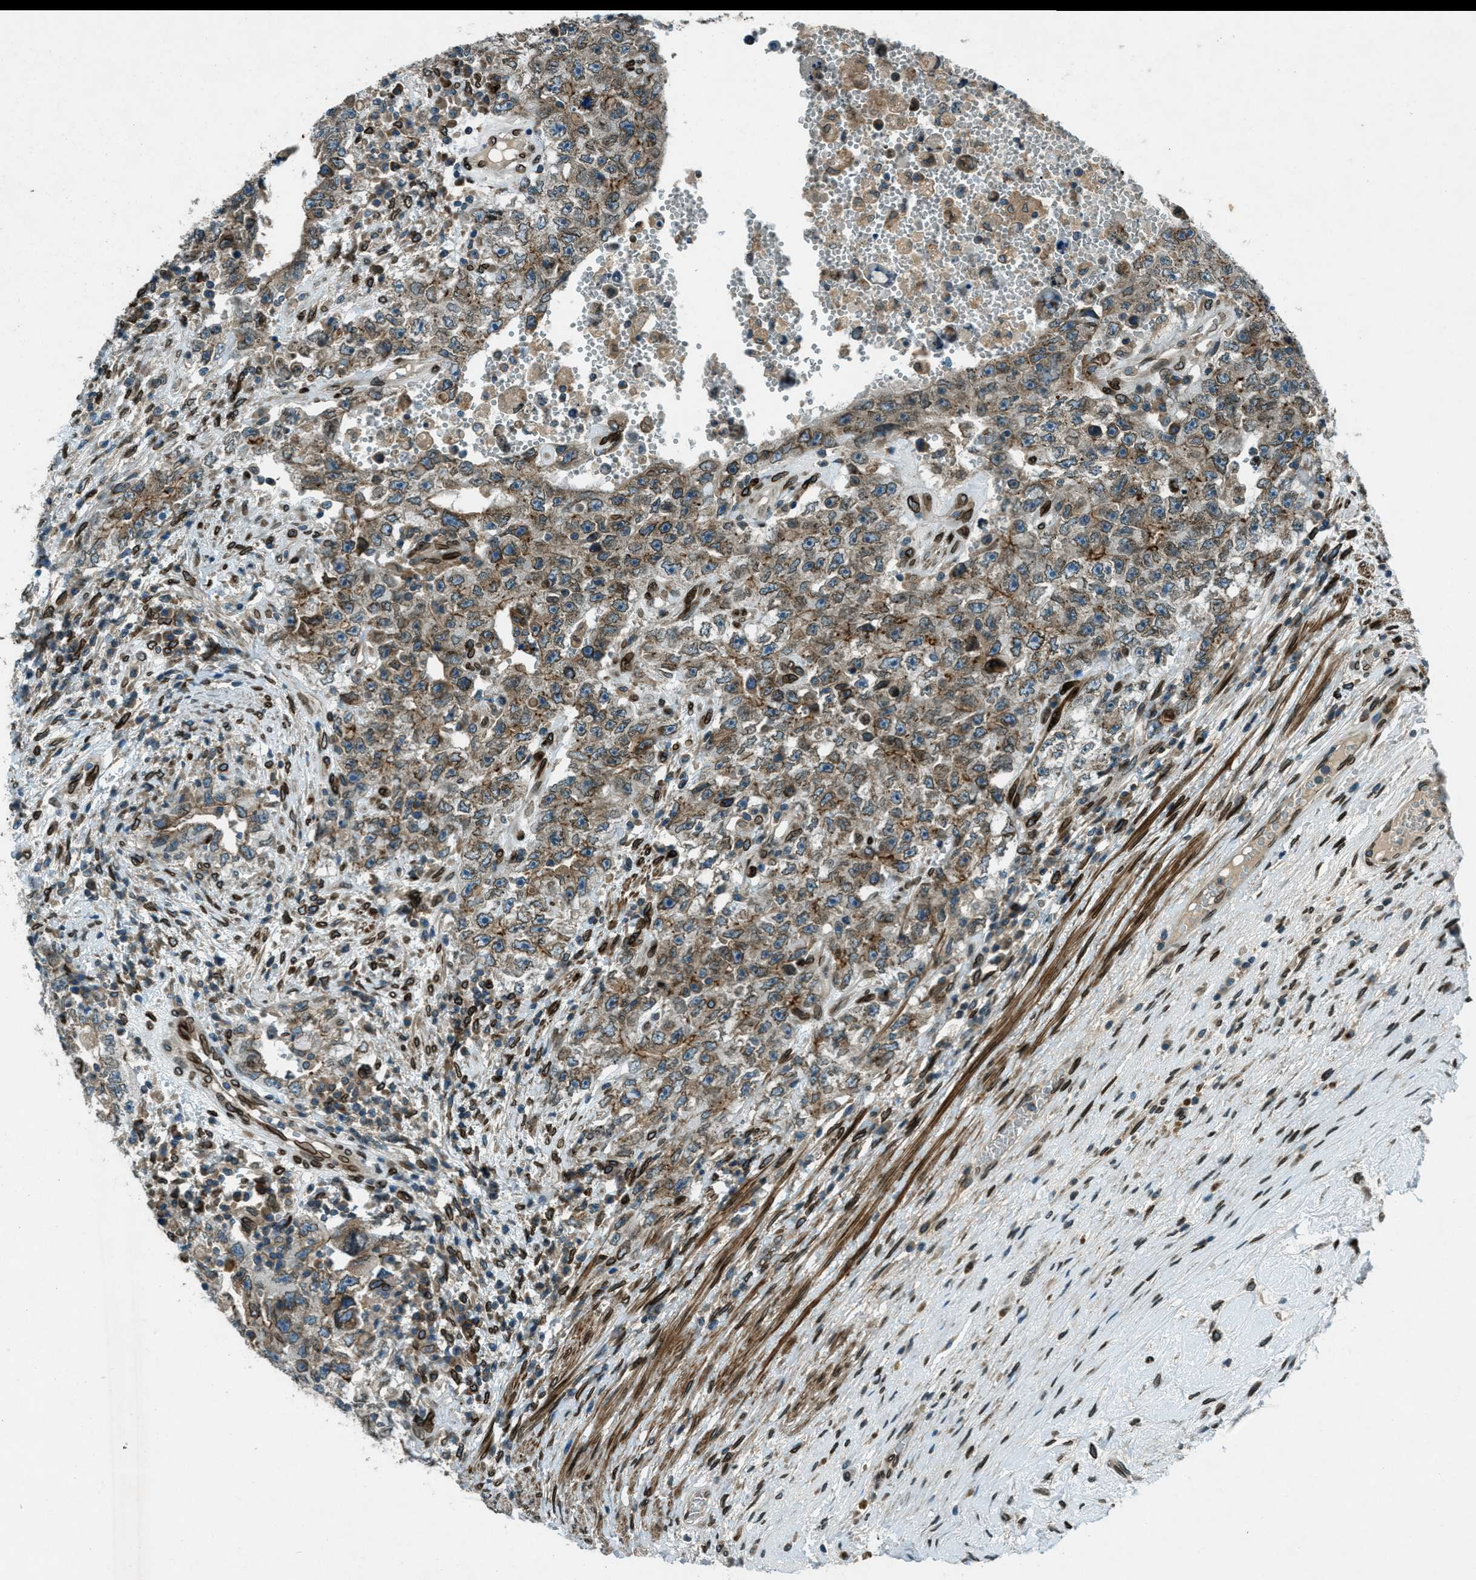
{"staining": {"intensity": "moderate", "quantity": ">75%", "location": "cytoplasmic/membranous,nuclear"}, "tissue": "testis cancer", "cell_type": "Tumor cells", "image_type": "cancer", "snomed": [{"axis": "morphology", "description": "Carcinoma, Embryonal, NOS"}, {"axis": "topography", "description": "Testis"}], "caption": "Moderate cytoplasmic/membranous and nuclear protein positivity is present in about >75% of tumor cells in testis embryonal carcinoma. Using DAB (brown) and hematoxylin (blue) stains, captured at high magnification using brightfield microscopy.", "gene": "LEMD2", "patient": {"sex": "male", "age": 26}}